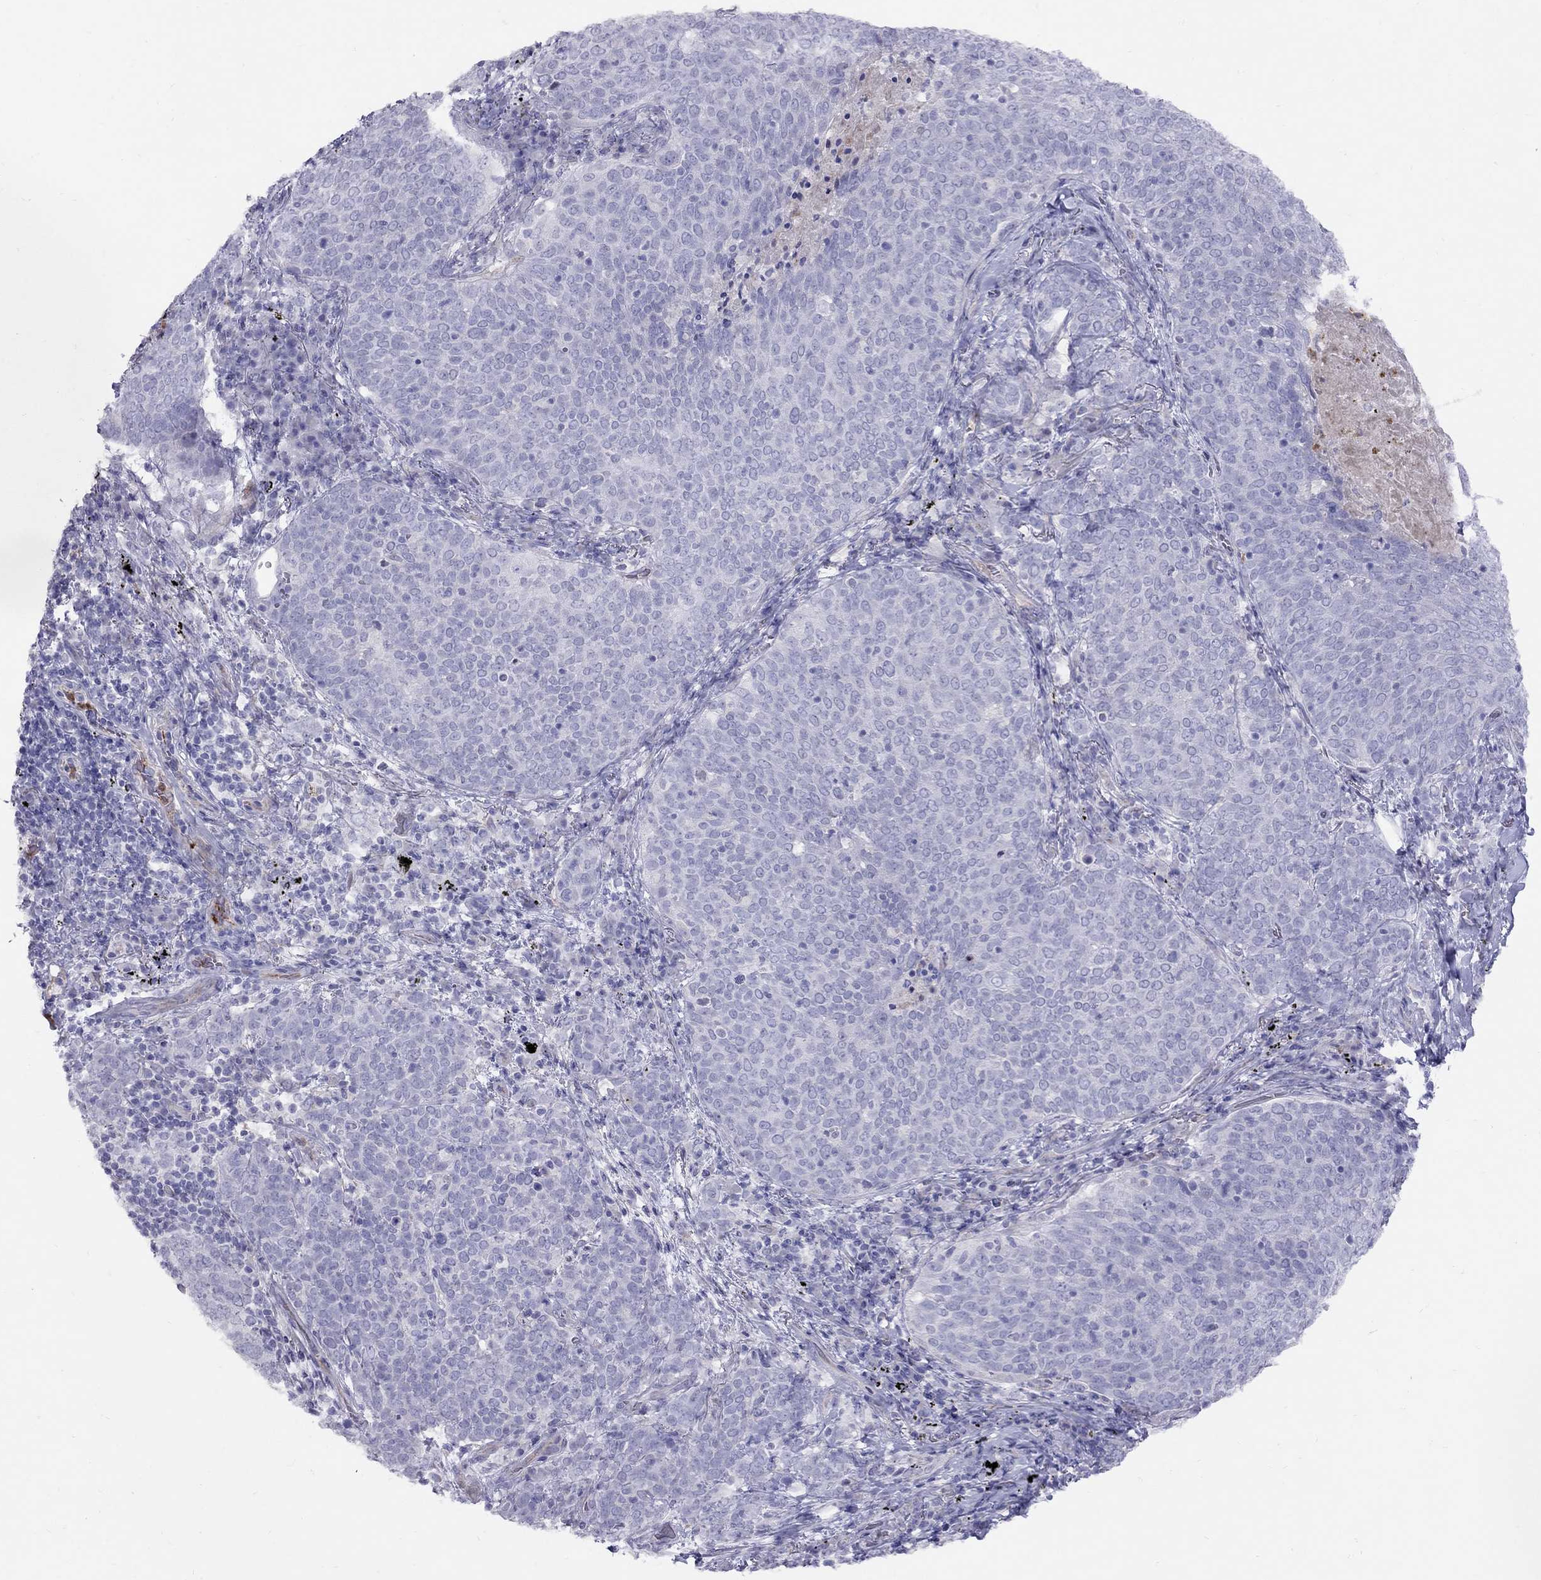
{"staining": {"intensity": "negative", "quantity": "none", "location": "none"}, "tissue": "lung cancer", "cell_type": "Tumor cells", "image_type": "cancer", "snomed": [{"axis": "morphology", "description": "Squamous cell carcinoma, NOS"}, {"axis": "topography", "description": "Lung"}], "caption": "Lung cancer was stained to show a protein in brown. There is no significant positivity in tumor cells.", "gene": "SPINT4", "patient": {"sex": "male", "age": 82}}